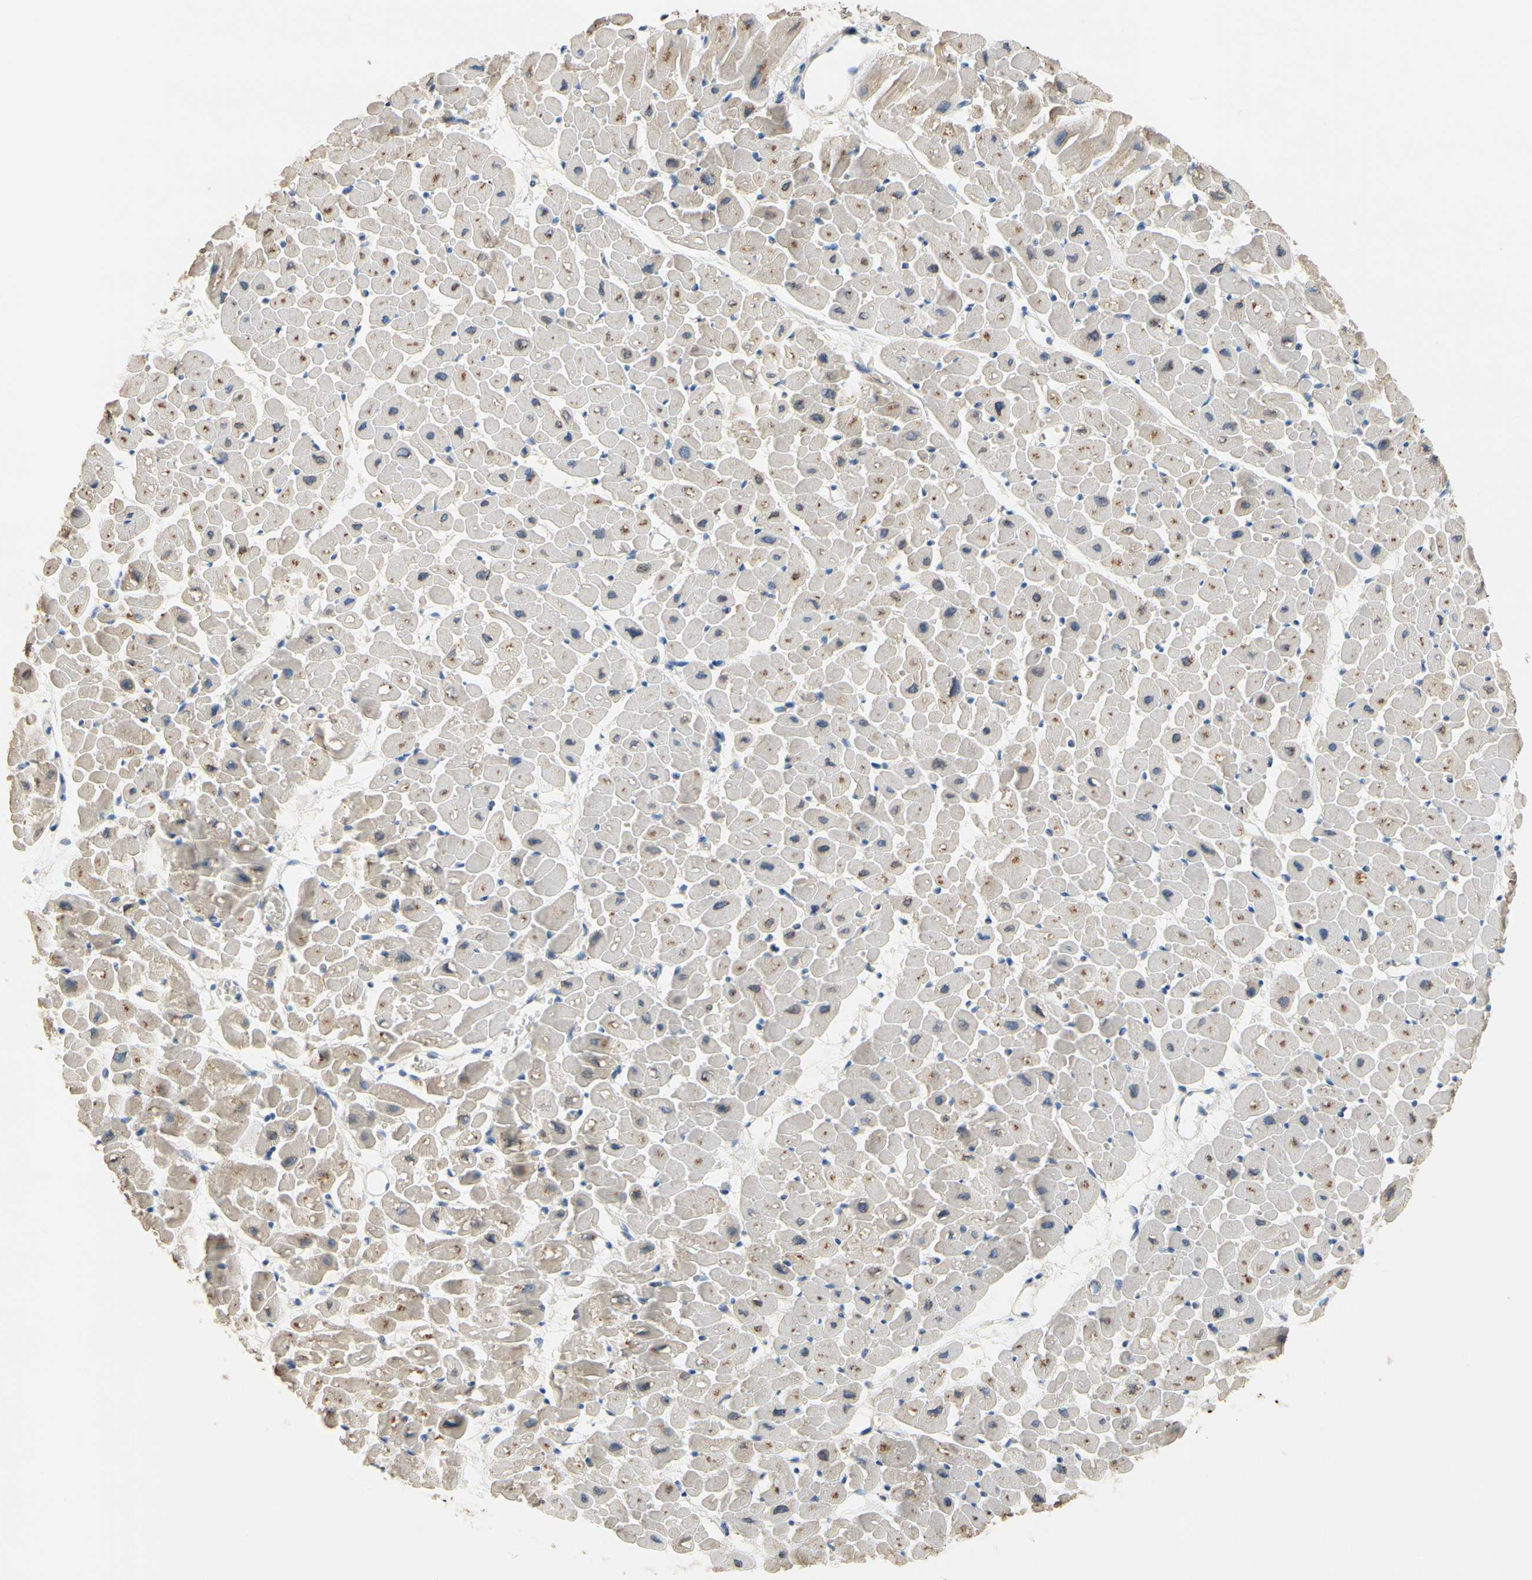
{"staining": {"intensity": "negative", "quantity": "none", "location": "none"}, "tissue": "heart muscle", "cell_type": "Cardiomyocytes", "image_type": "normal", "snomed": [{"axis": "morphology", "description": "Normal tissue, NOS"}, {"axis": "topography", "description": "Heart"}], "caption": "Immunohistochemistry (IHC) micrograph of benign human heart muscle stained for a protein (brown), which reveals no staining in cardiomyocytes. Nuclei are stained in blue.", "gene": "CKAP2", "patient": {"sex": "male", "age": 45}}